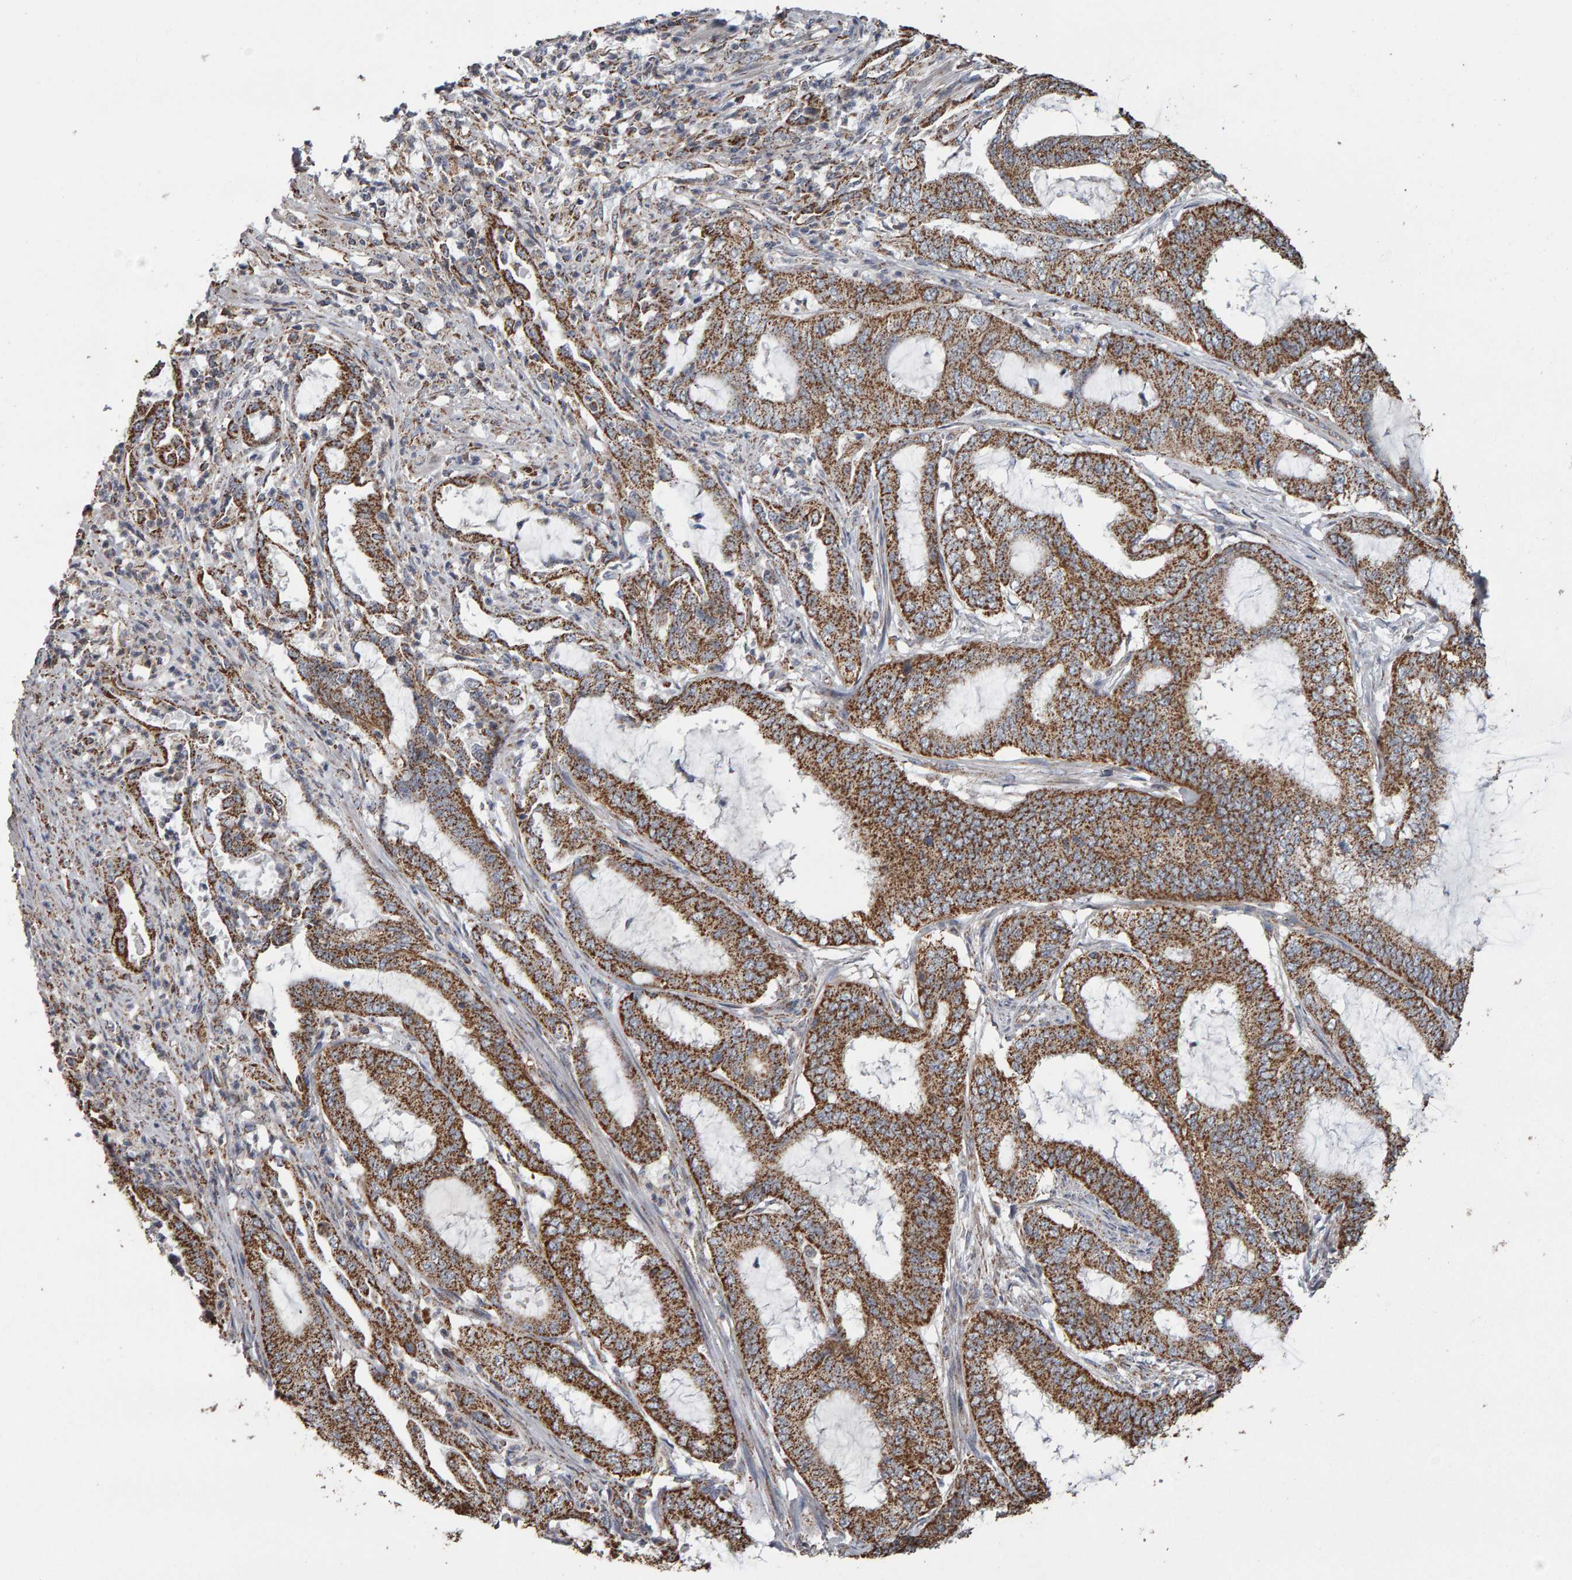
{"staining": {"intensity": "strong", "quantity": "25%-75%", "location": "cytoplasmic/membranous"}, "tissue": "endometrial cancer", "cell_type": "Tumor cells", "image_type": "cancer", "snomed": [{"axis": "morphology", "description": "Adenocarcinoma, NOS"}, {"axis": "topography", "description": "Endometrium"}], "caption": "Immunohistochemistry (IHC) (DAB (3,3'-diaminobenzidine)) staining of human adenocarcinoma (endometrial) shows strong cytoplasmic/membranous protein staining in about 25%-75% of tumor cells.", "gene": "TOM1L1", "patient": {"sex": "female", "age": 51}}